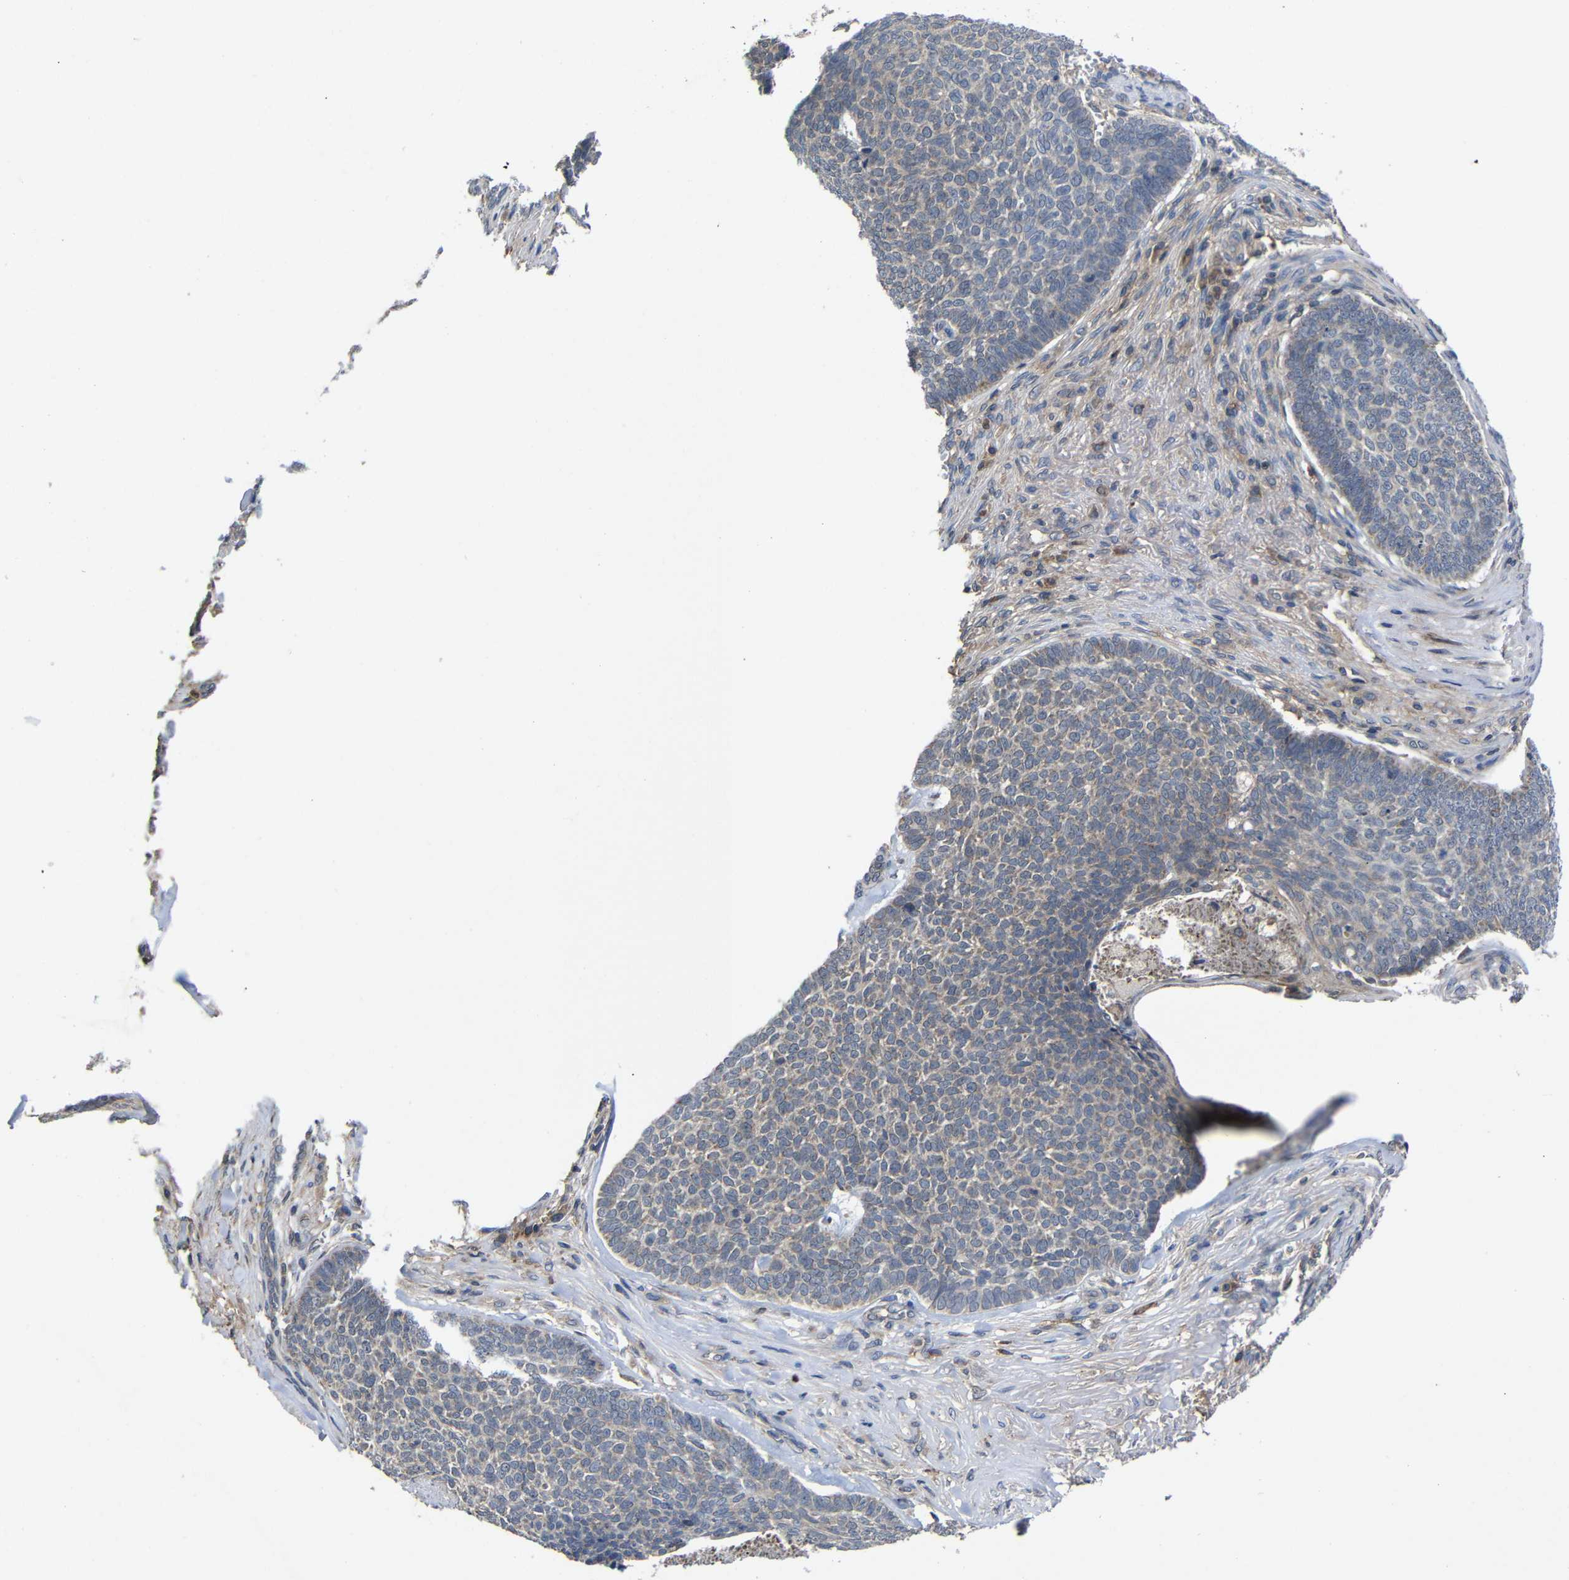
{"staining": {"intensity": "weak", "quantity": "25%-75%", "location": "cytoplasmic/membranous"}, "tissue": "skin cancer", "cell_type": "Tumor cells", "image_type": "cancer", "snomed": [{"axis": "morphology", "description": "Basal cell carcinoma"}, {"axis": "topography", "description": "Skin"}], "caption": "A brown stain highlights weak cytoplasmic/membranous positivity of a protein in skin basal cell carcinoma tumor cells.", "gene": "LPAR5", "patient": {"sex": "male", "age": 84}}